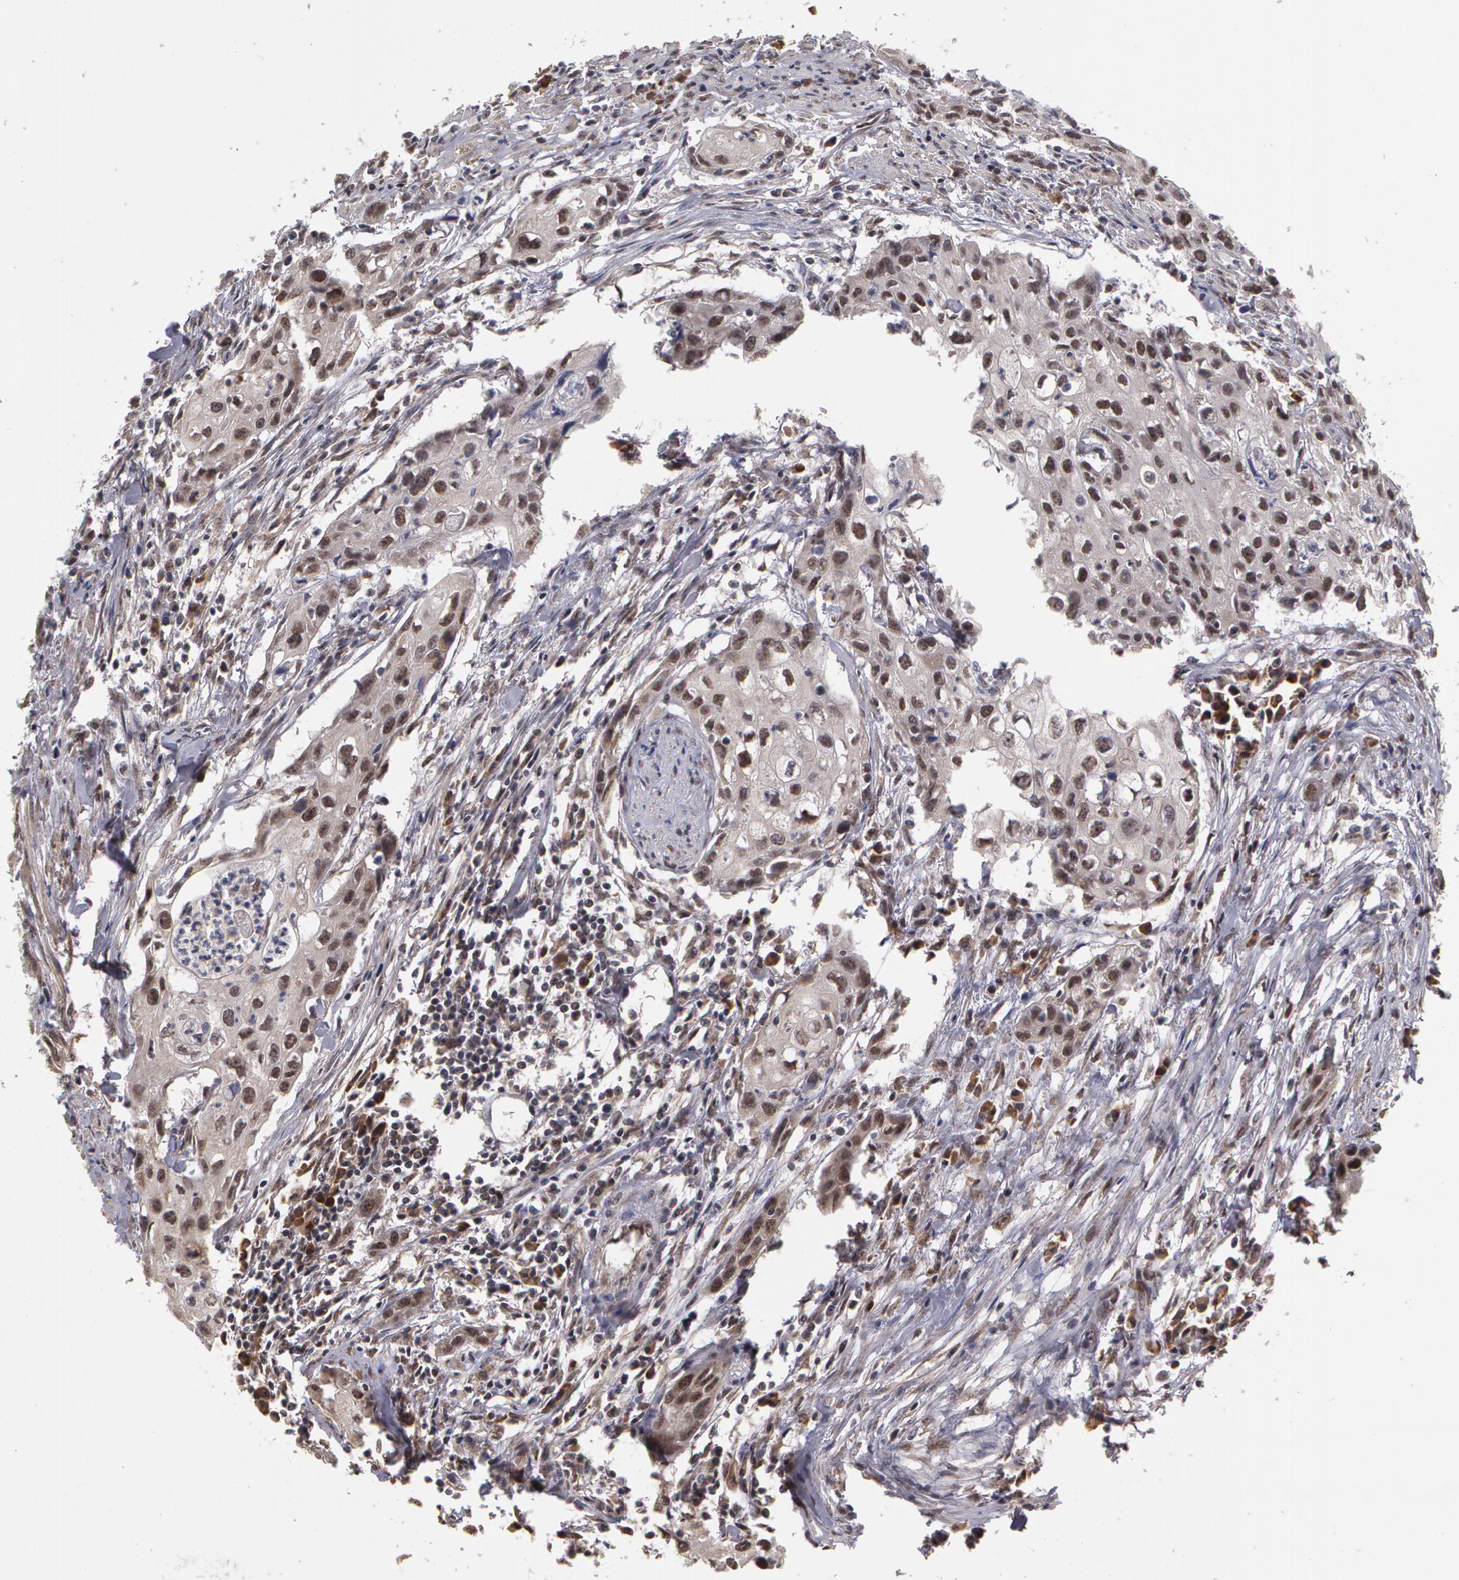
{"staining": {"intensity": "strong", "quantity": ">75%", "location": "cytoplasmic/membranous,nuclear"}, "tissue": "urothelial cancer", "cell_type": "Tumor cells", "image_type": "cancer", "snomed": [{"axis": "morphology", "description": "Urothelial carcinoma, High grade"}, {"axis": "topography", "description": "Urinary bladder"}], "caption": "This is a histology image of IHC staining of high-grade urothelial carcinoma, which shows strong positivity in the cytoplasmic/membranous and nuclear of tumor cells.", "gene": "GLIS1", "patient": {"sex": "male", "age": 54}}